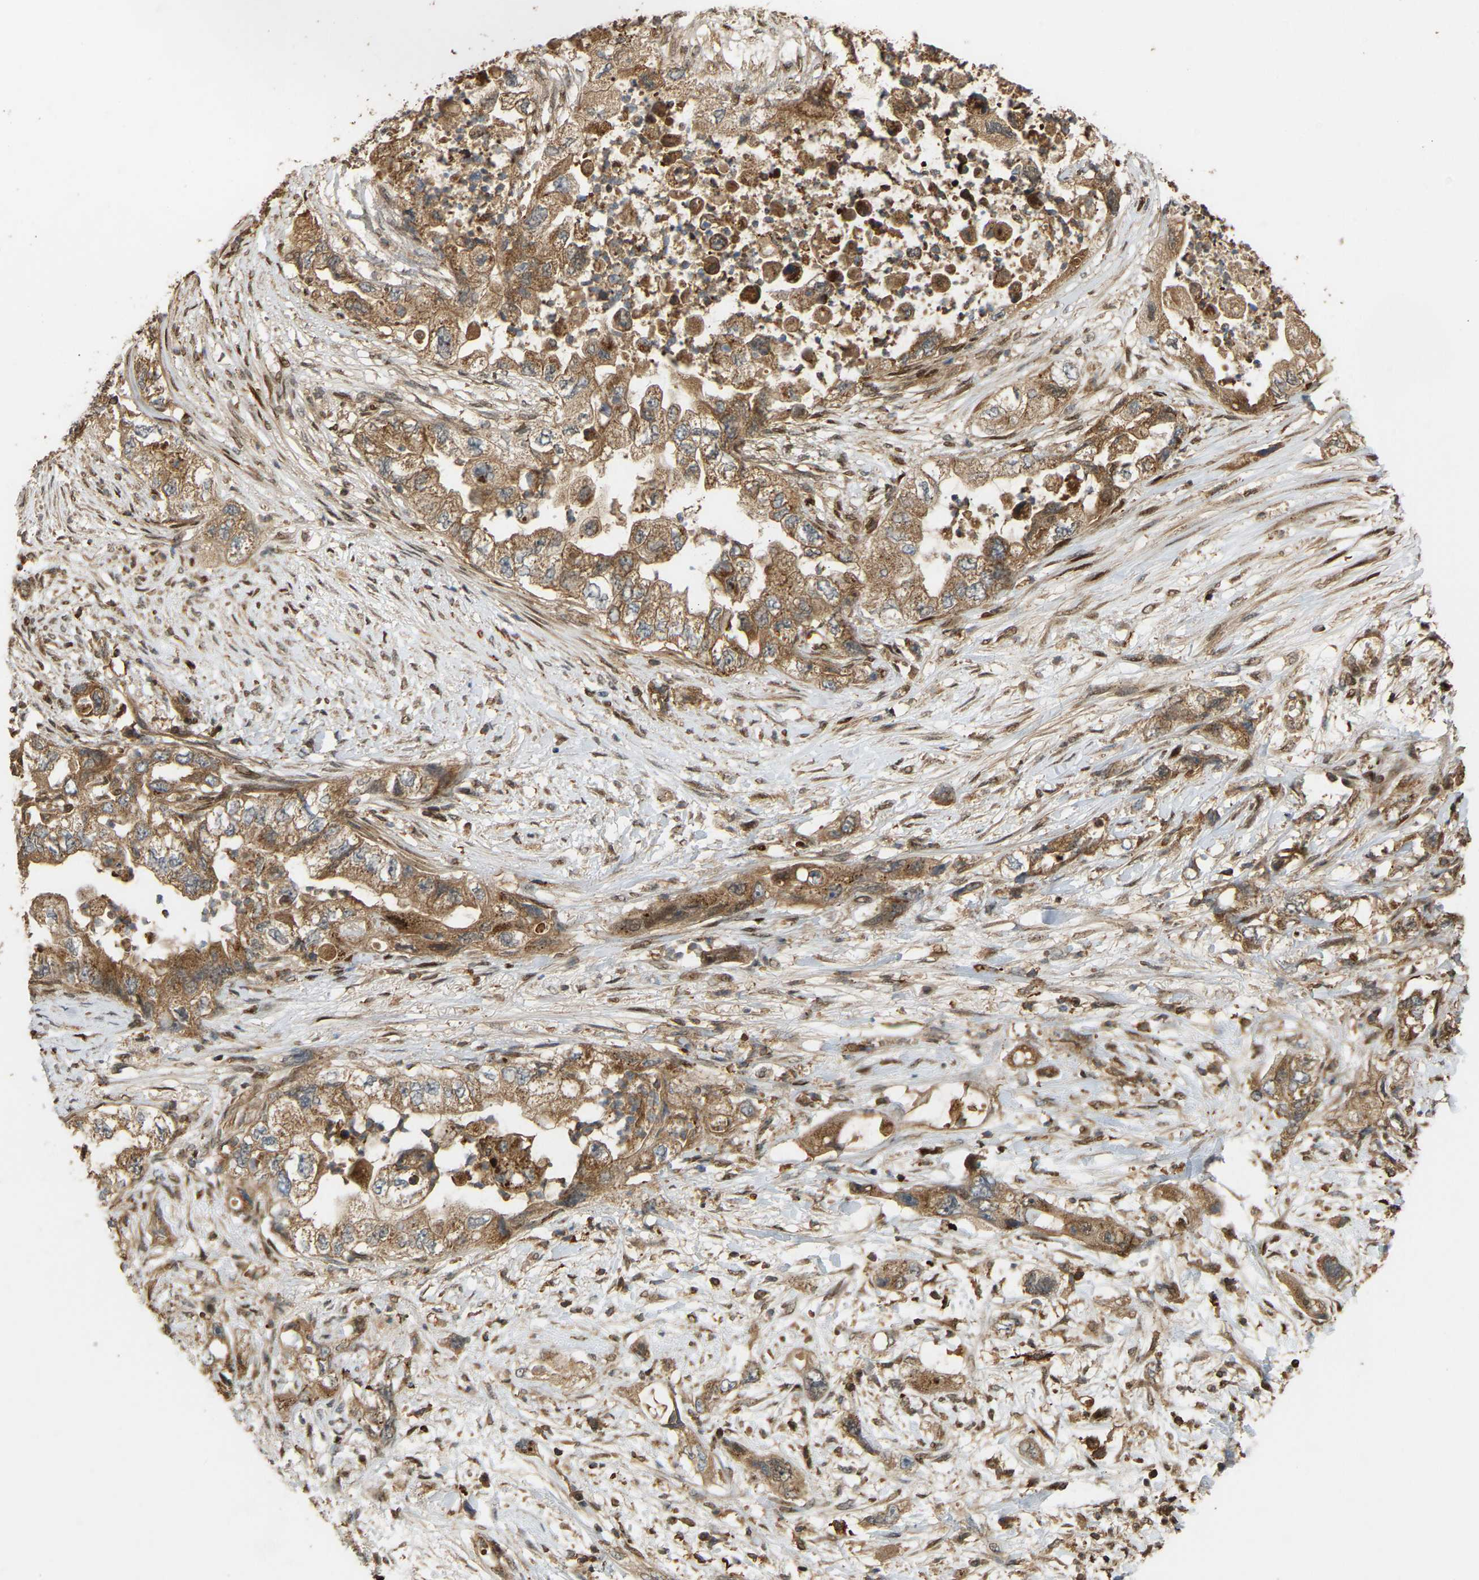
{"staining": {"intensity": "moderate", "quantity": ">75%", "location": "cytoplasmic/membranous"}, "tissue": "pancreatic cancer", "cell_type": "Tumor cells", "image_type": "cancer", "snomed": [{"axis": "morphology", "description": "Adenocarcinoma, NOS"}, {"axis": "topography", "description": "Pancreas"}], "caption": "High-magnification brightfield microscopy of pancreatic cancer stained with DAB (brown) and counterstained with hematoxylin (blue). tumor cells exhibit moderate cytoplasmic/membranous staining is present in approximately>75% of cells.", "gene": "GOPC", "patient": {"sex": "female", "age": 73}}